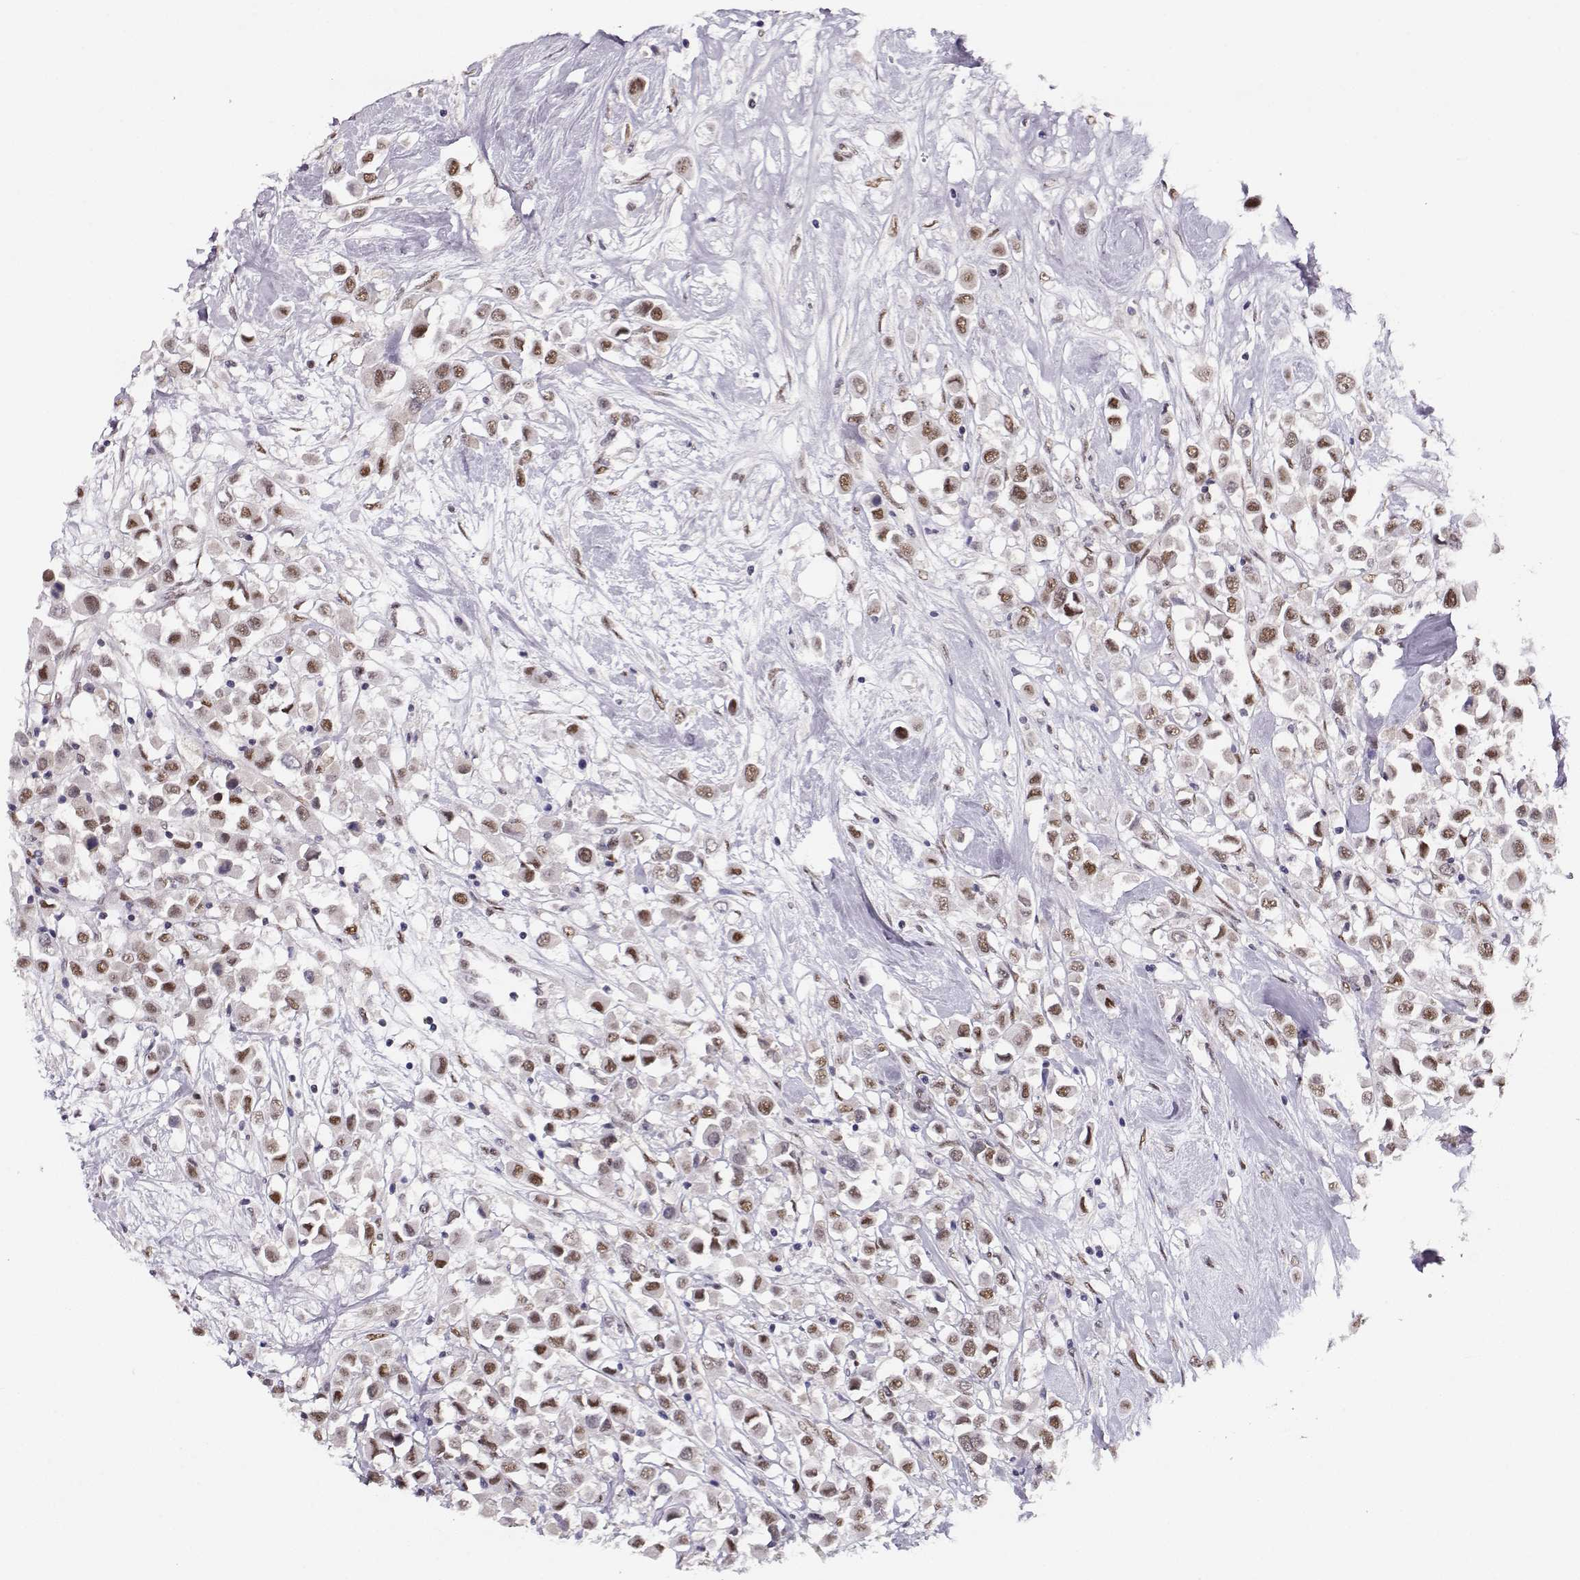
{"staining": {"intensity": "moderate", "quantity": ">75%", "location": "nuclear"}, "tissue": "breast cancer", "cell_type": "Tumor cells", "image_type": "cancer", "snomed": [{"axis": "morphology", "description": "Duct carcinoma"}, {"axis": "topography", "description": "Breast"}], "caption": "DAB (3,3'-diaminobenzidine) immunohistochemical staining of human intraductal carcinoma (breast) shows moderate nuclear protein expression in about >75% of tumor cells.", "gene": "POLI", "patient": {"sex": "female", "age": 61}}